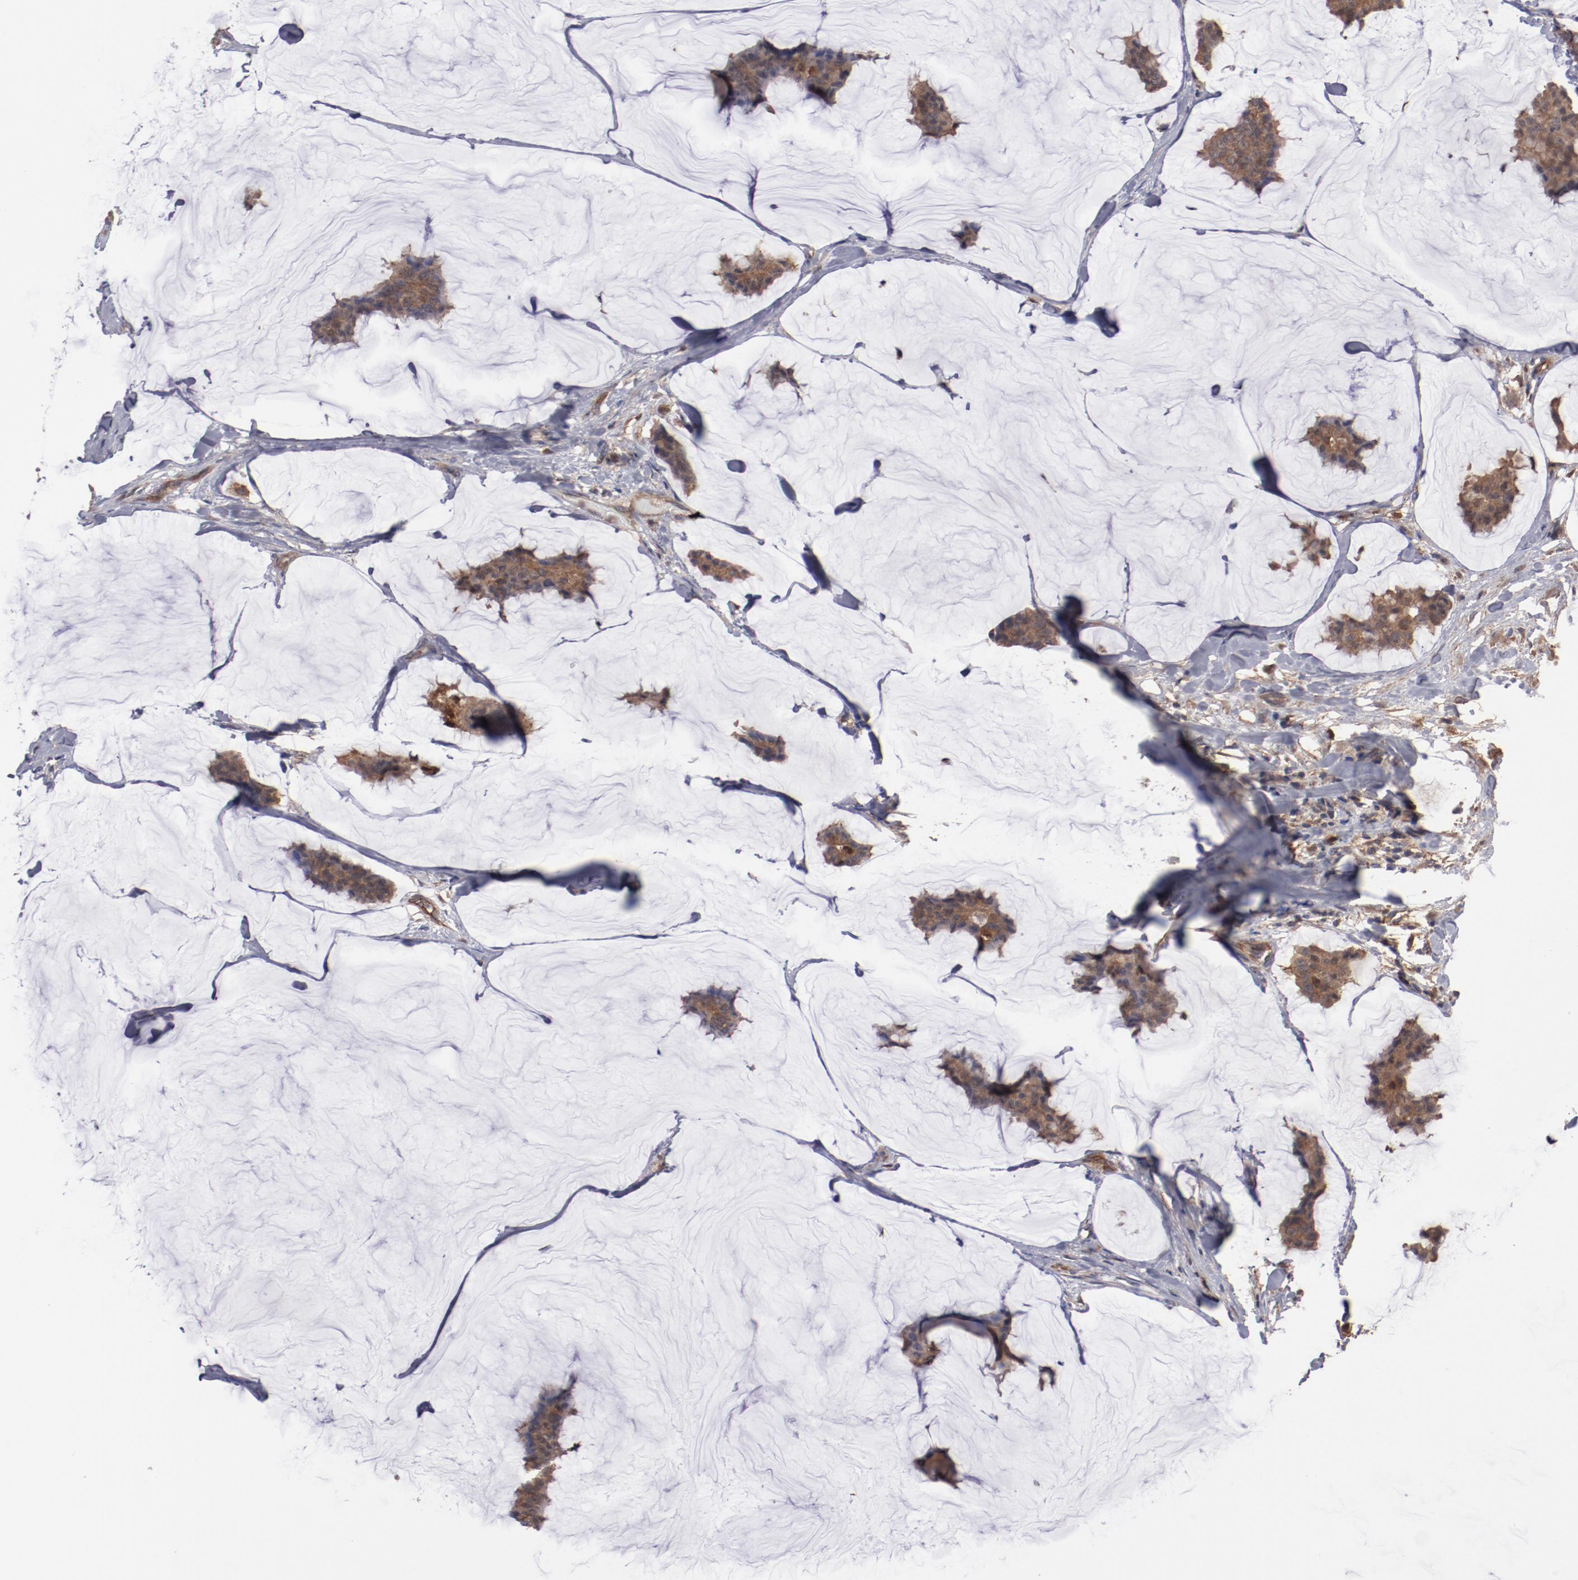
{"staining": {"intensity": "moderate", "quantity": ">75%", "location": "cytoplasmic/membranous"}, "tissue": "breast cancer", "cell_type": "Tumor cells", "image_type": "cancer", "snomed": [{"axis": "morphology", "description": "Duct carcinoma"}, {"axis": "topography", "description": "Breast"}], "caption": "Brown immunohistochemical staining in breast cancer reveals moderate cytoplasmic/membranous expression in approximately >75% of tumor cells.", "gene": "DNAAF2", "patient": {"sex": "female", "age": 93}}